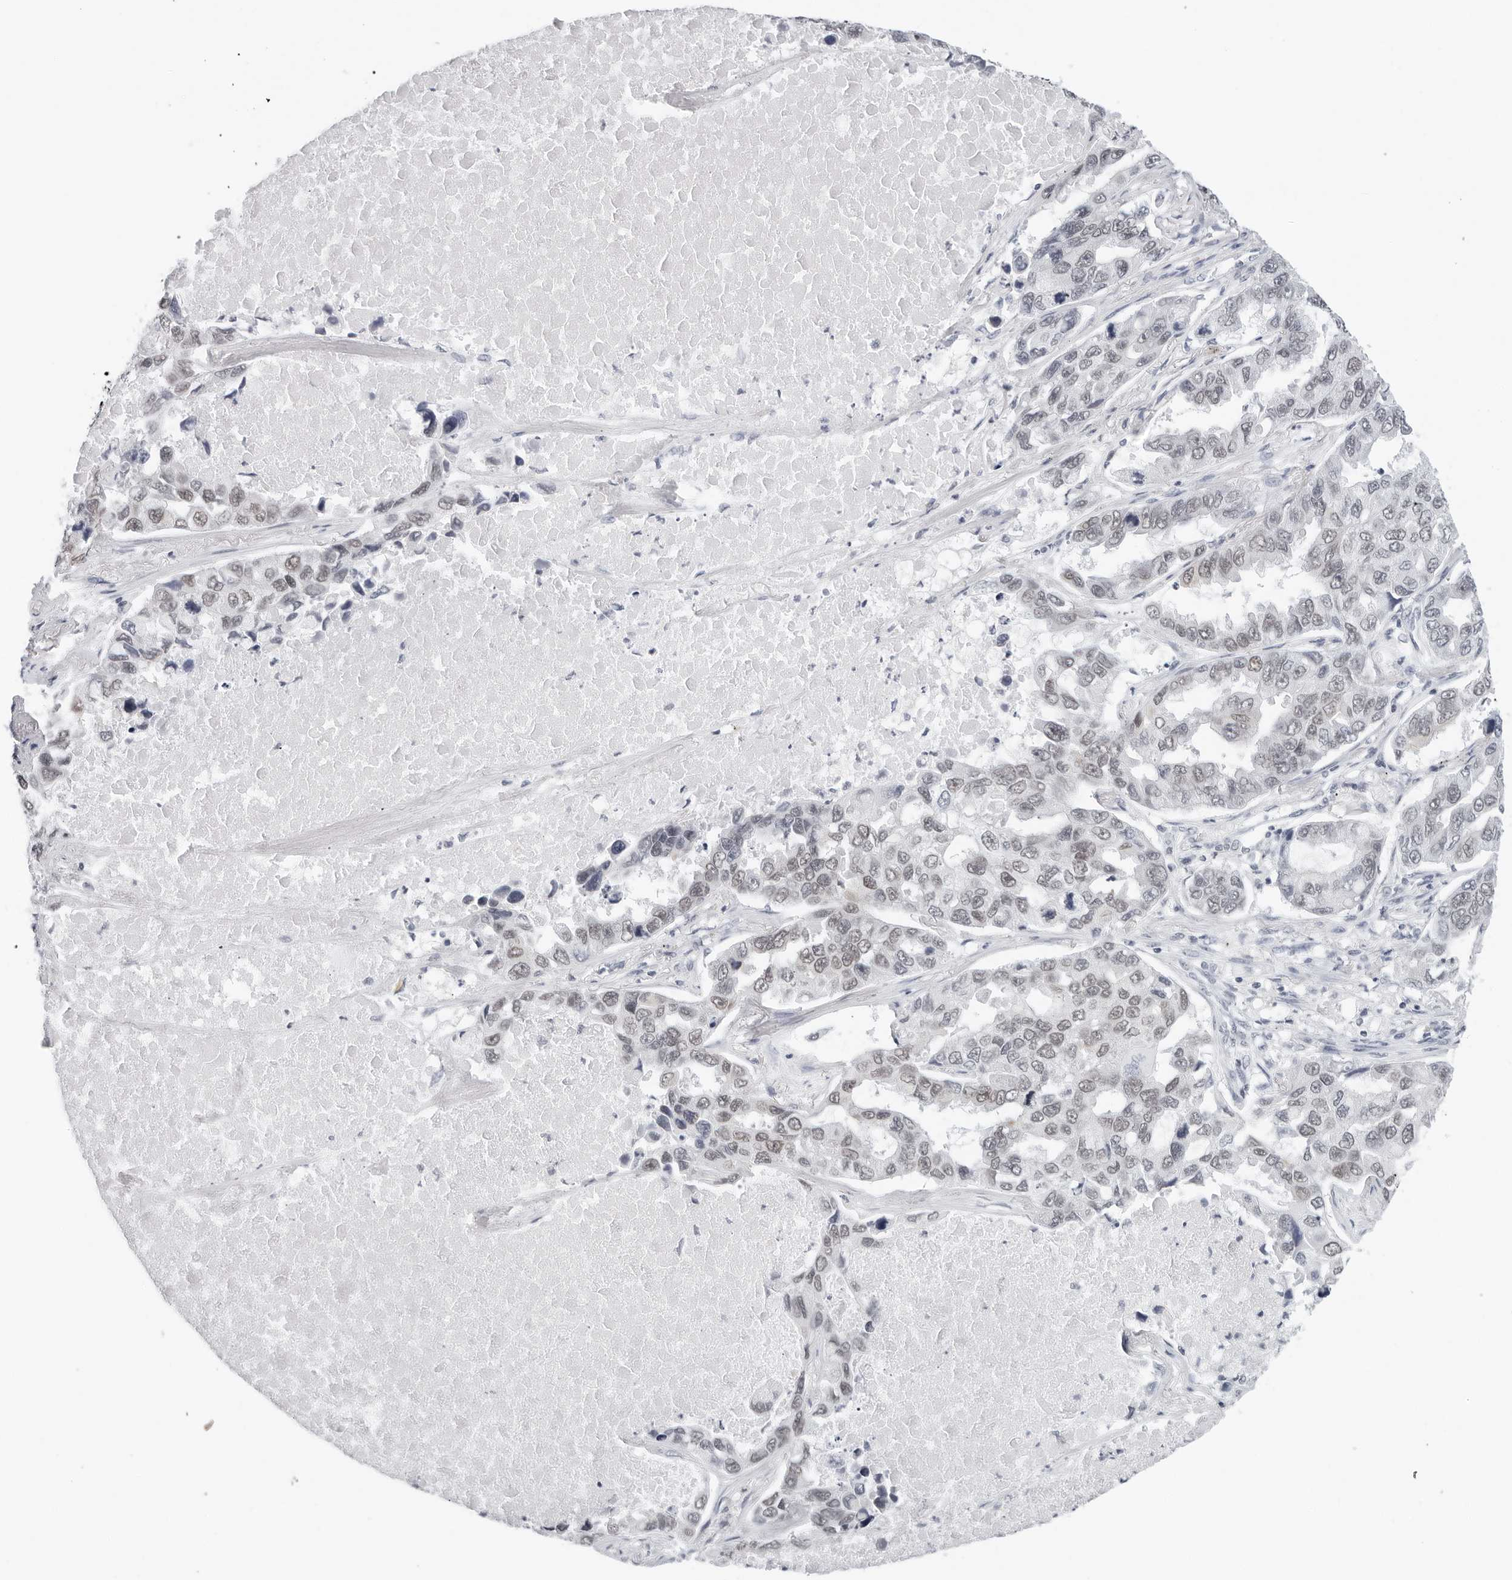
{"staining": {"intensity": "weak", "quantity": ">75%", "location": "nuclear"}, "tissue": "lung cancer", "cell_type": "Tumor cells", "image_type": "cancer", "snomed": [{"axis": "morphology", "description": "Adenocarcinoma, NOS"}, {"axis": "topography", "description": "Lung"}], "caption": "Lung cancer stained with a protein marker shows weak staining in tumor cells.", "gene": "FLG2", "patient": {"sex": "male", "age": 64}}